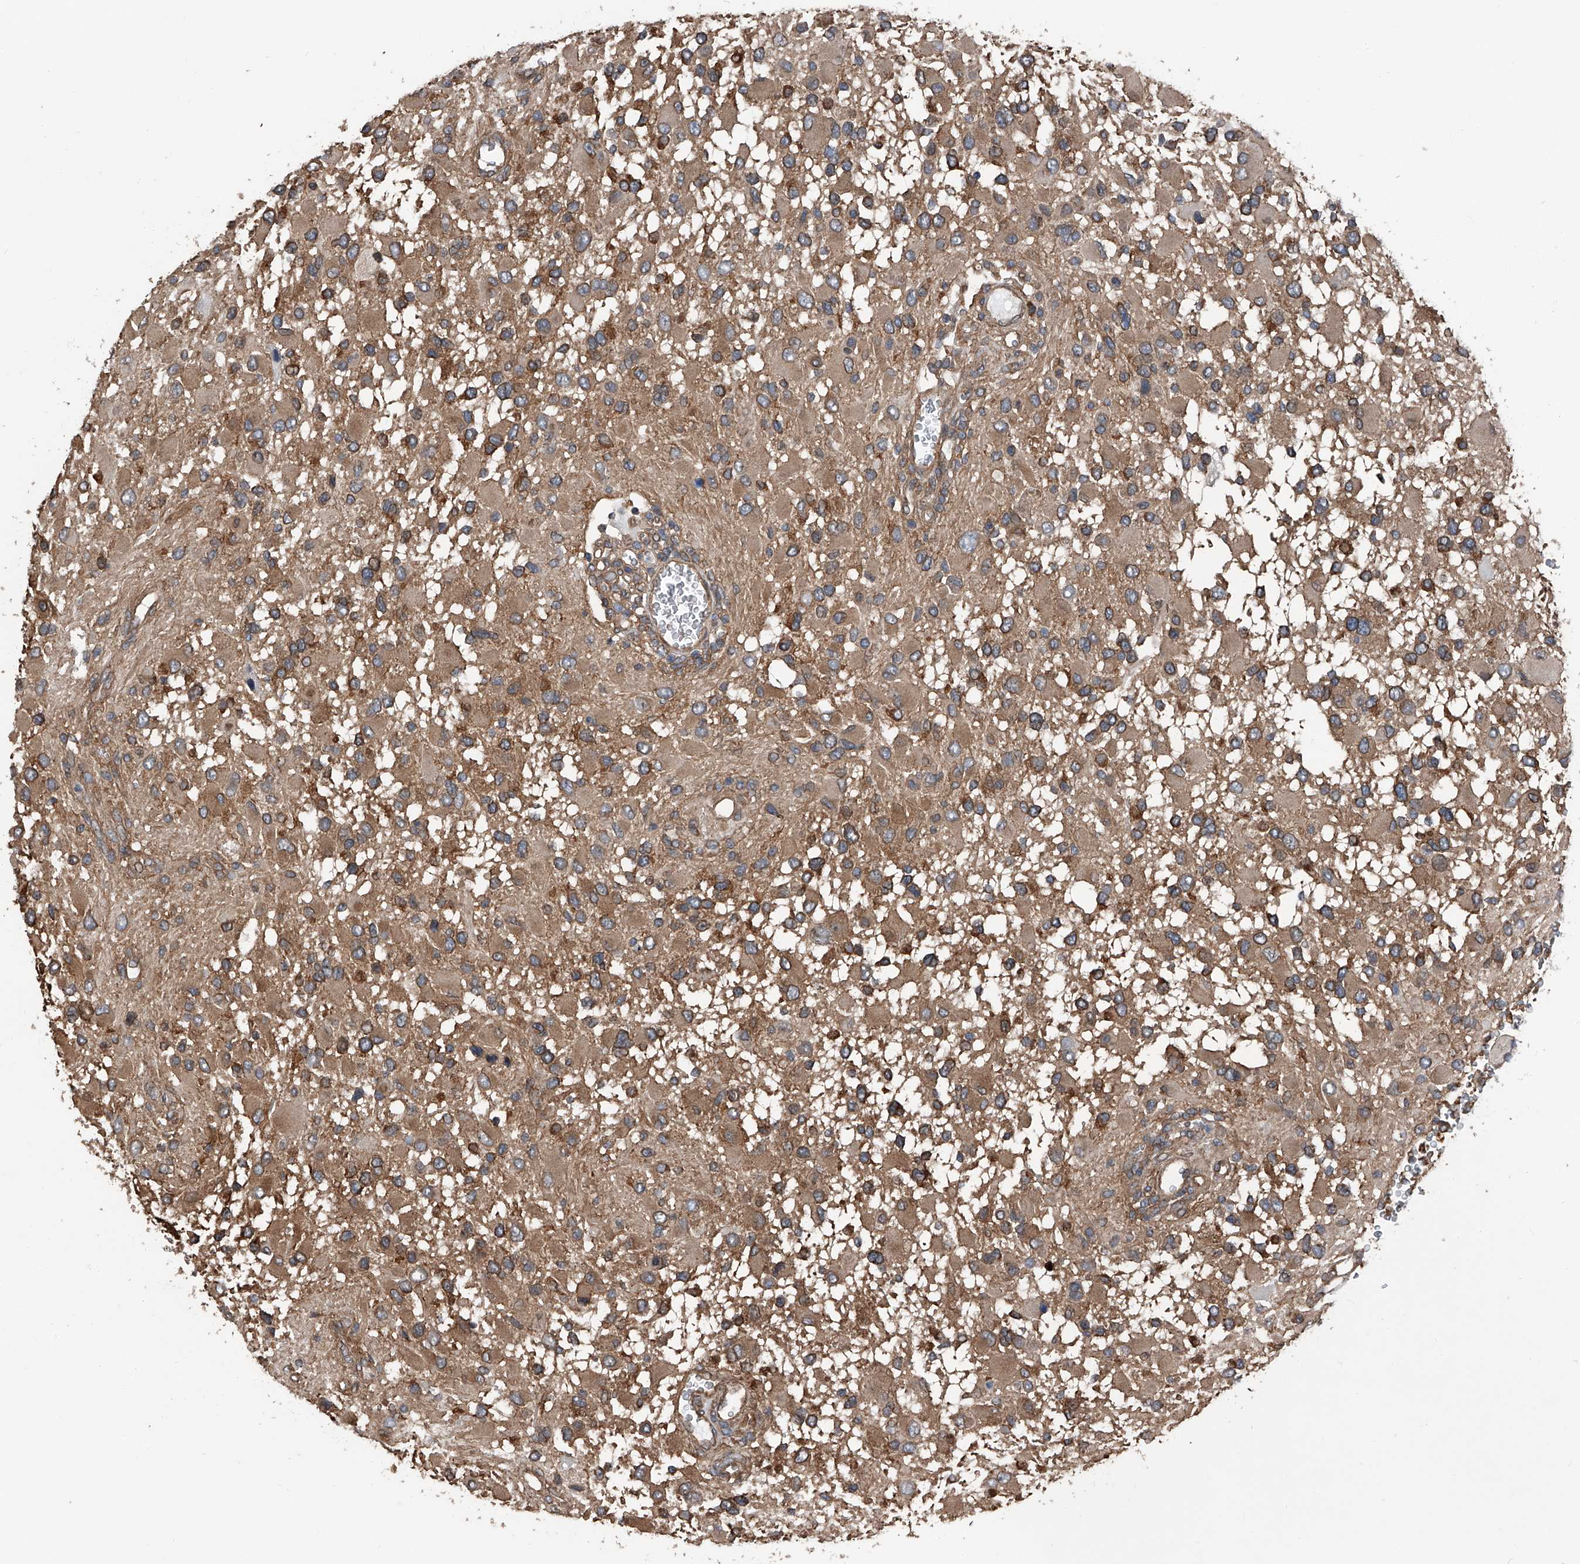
{"staining": {"intensity": "moderate", "quantity": "25%-75%", "location": "cytoplasmic/membranous"}, "tissue": "glioma", "cell_type": "Tumor cells", "image_type": "cancer", "snomed": [{"axis": "morphology", "description": "Glioma, malignant, High grade"}, {"axis": "topography", "description": "Brain"}], "caption": "This is a micrograph of immunohistochemistry staining of glioma, which shows moderate positivity in the cytoplasmic/membranous of tumor cells.", "gene": "KCNJ2", "patient": {"sex": "male", "age": 53}}